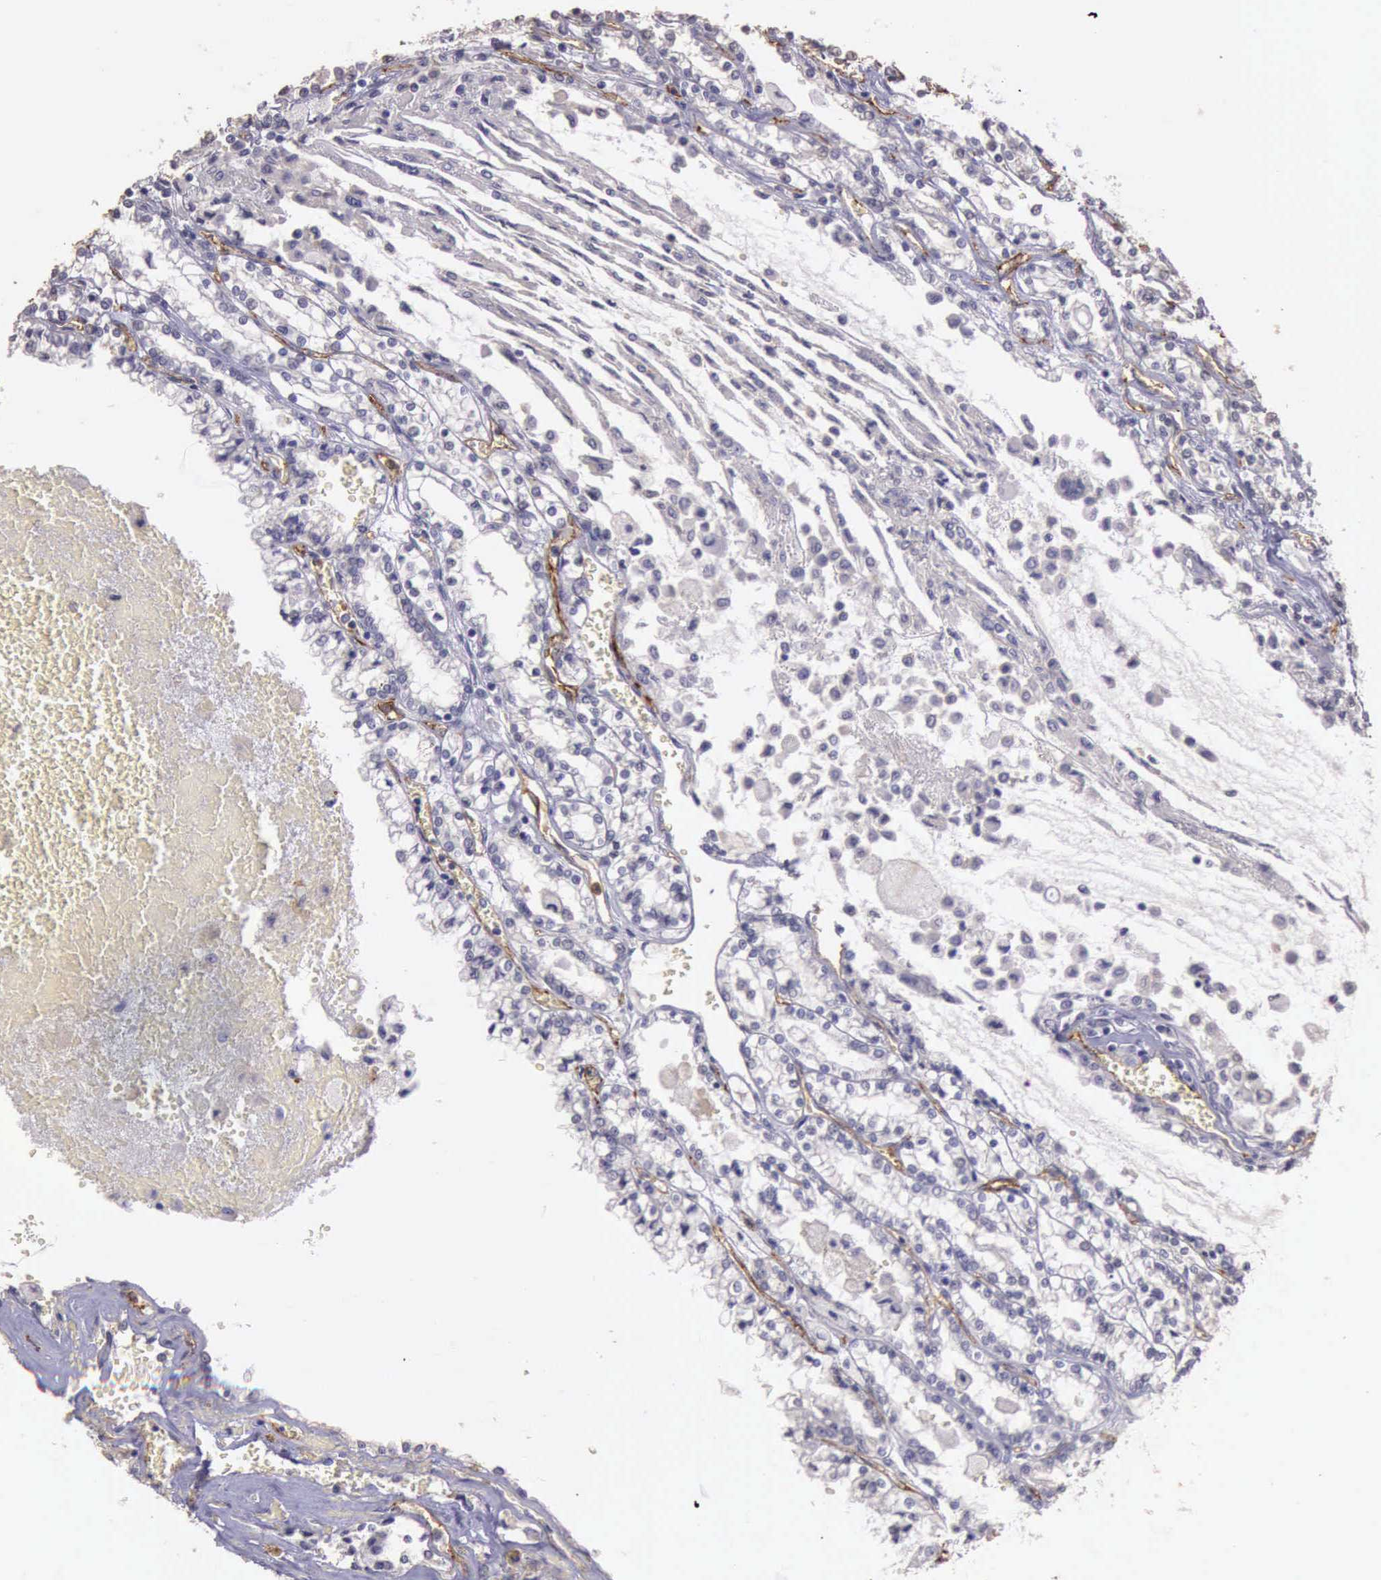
{"staining": {"intensity": "negative", "quantity": "none", "location": "none"}, "tissue": "renal cancer", "cell_type": "Tumor cells", "image_type": "cancer", "snomed": [{"axis": "morphology", "description": "Adenocarcinoma, NOS"}, {"axis": "topography", "description": "Kidney"}], "caption": "Immunohistochemistry of renal cancer (adenocarcinoma) demonstrates no expression in tumor cells.", "gene": "TCEANC", "patient": {"sex": "female", "age": 56}}